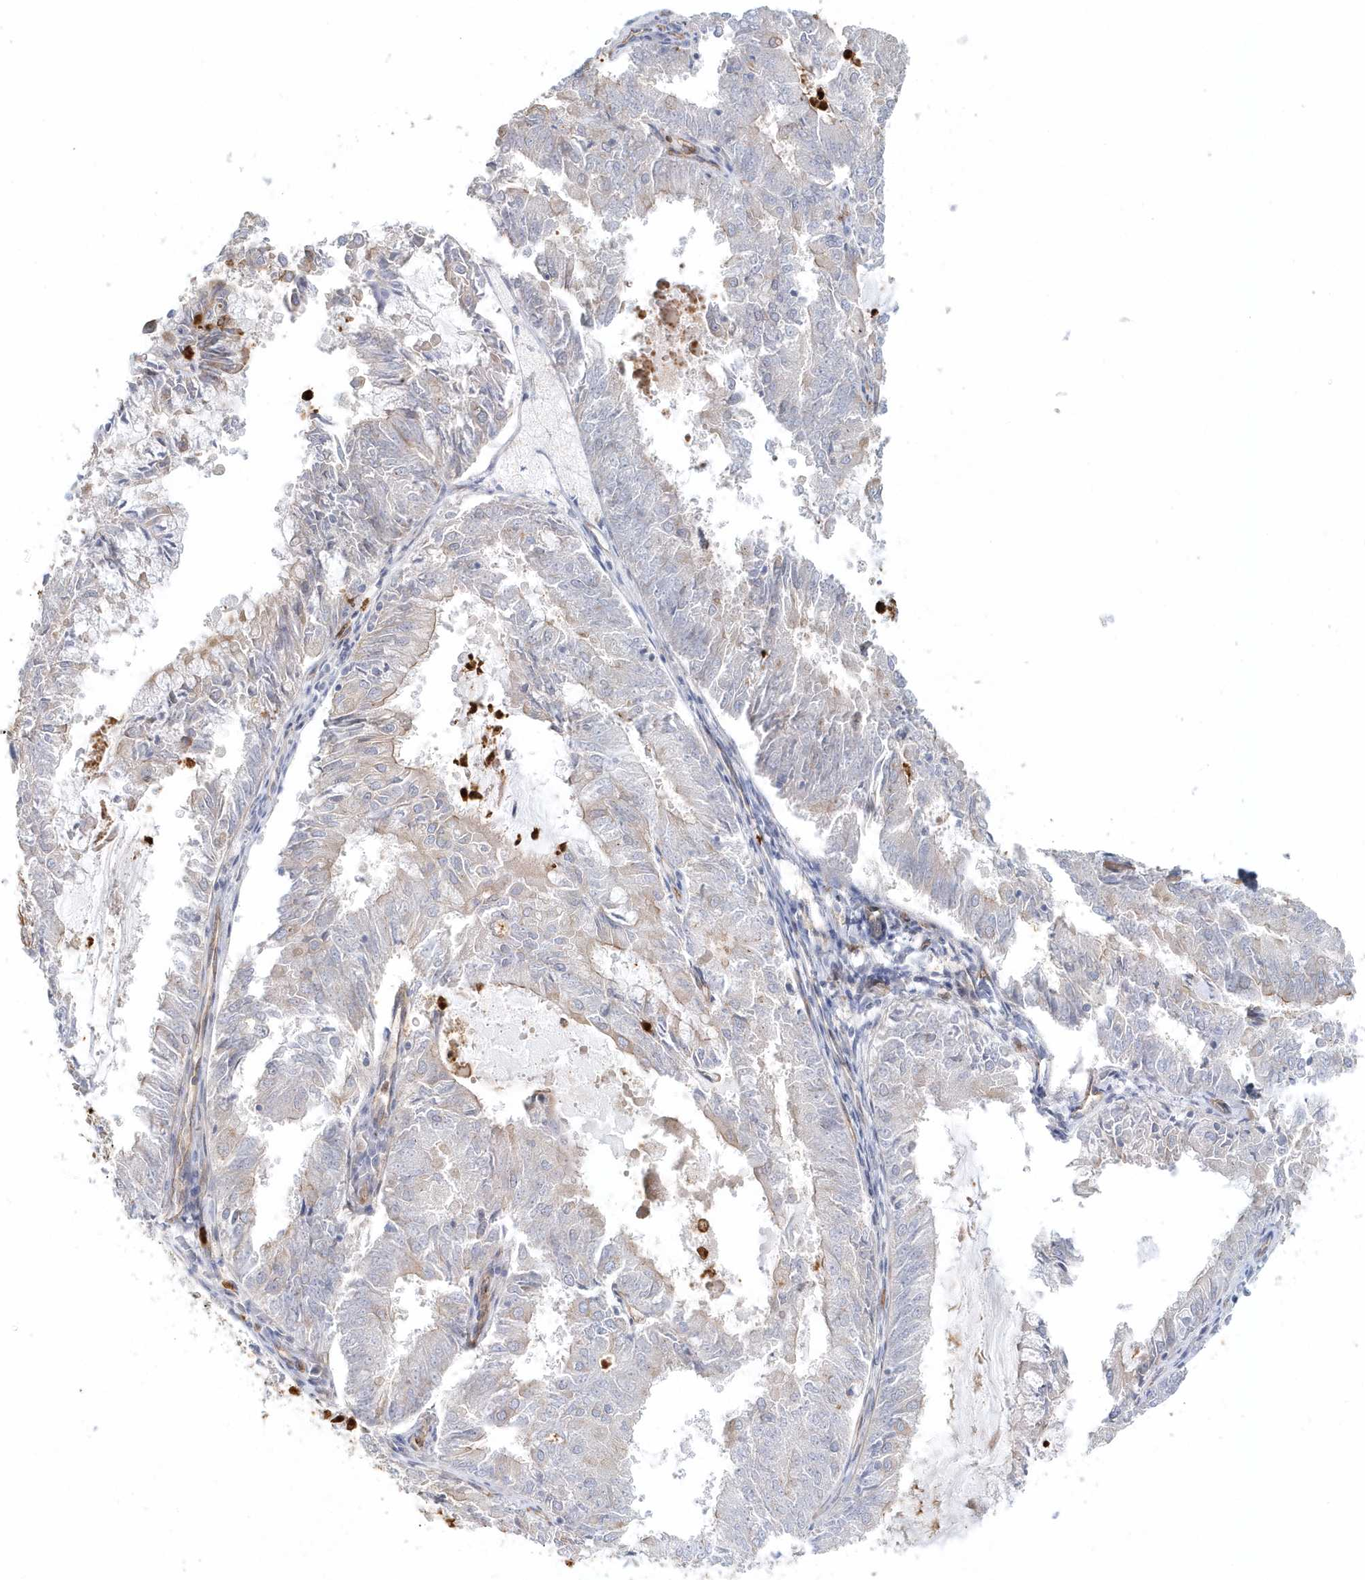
{"staining": {"intensity": "negative", "quantity": "none", "location": "none"}, "tissue": "endometrial cancer", "cell_type": "Tumor cells", "image_type": "cancer", "snomed": [{"axis": "morphology", "description": "Adenocarcinoma, NOS"}, {"axis": "topography", "description": "Endometrium"}], "caption": "The immunohistochemistry image has no significant staining in tumor cells of endometrial cancer tissue.", "gene": "DNAH1", "patient": {"sex": "female", "age": 57}}